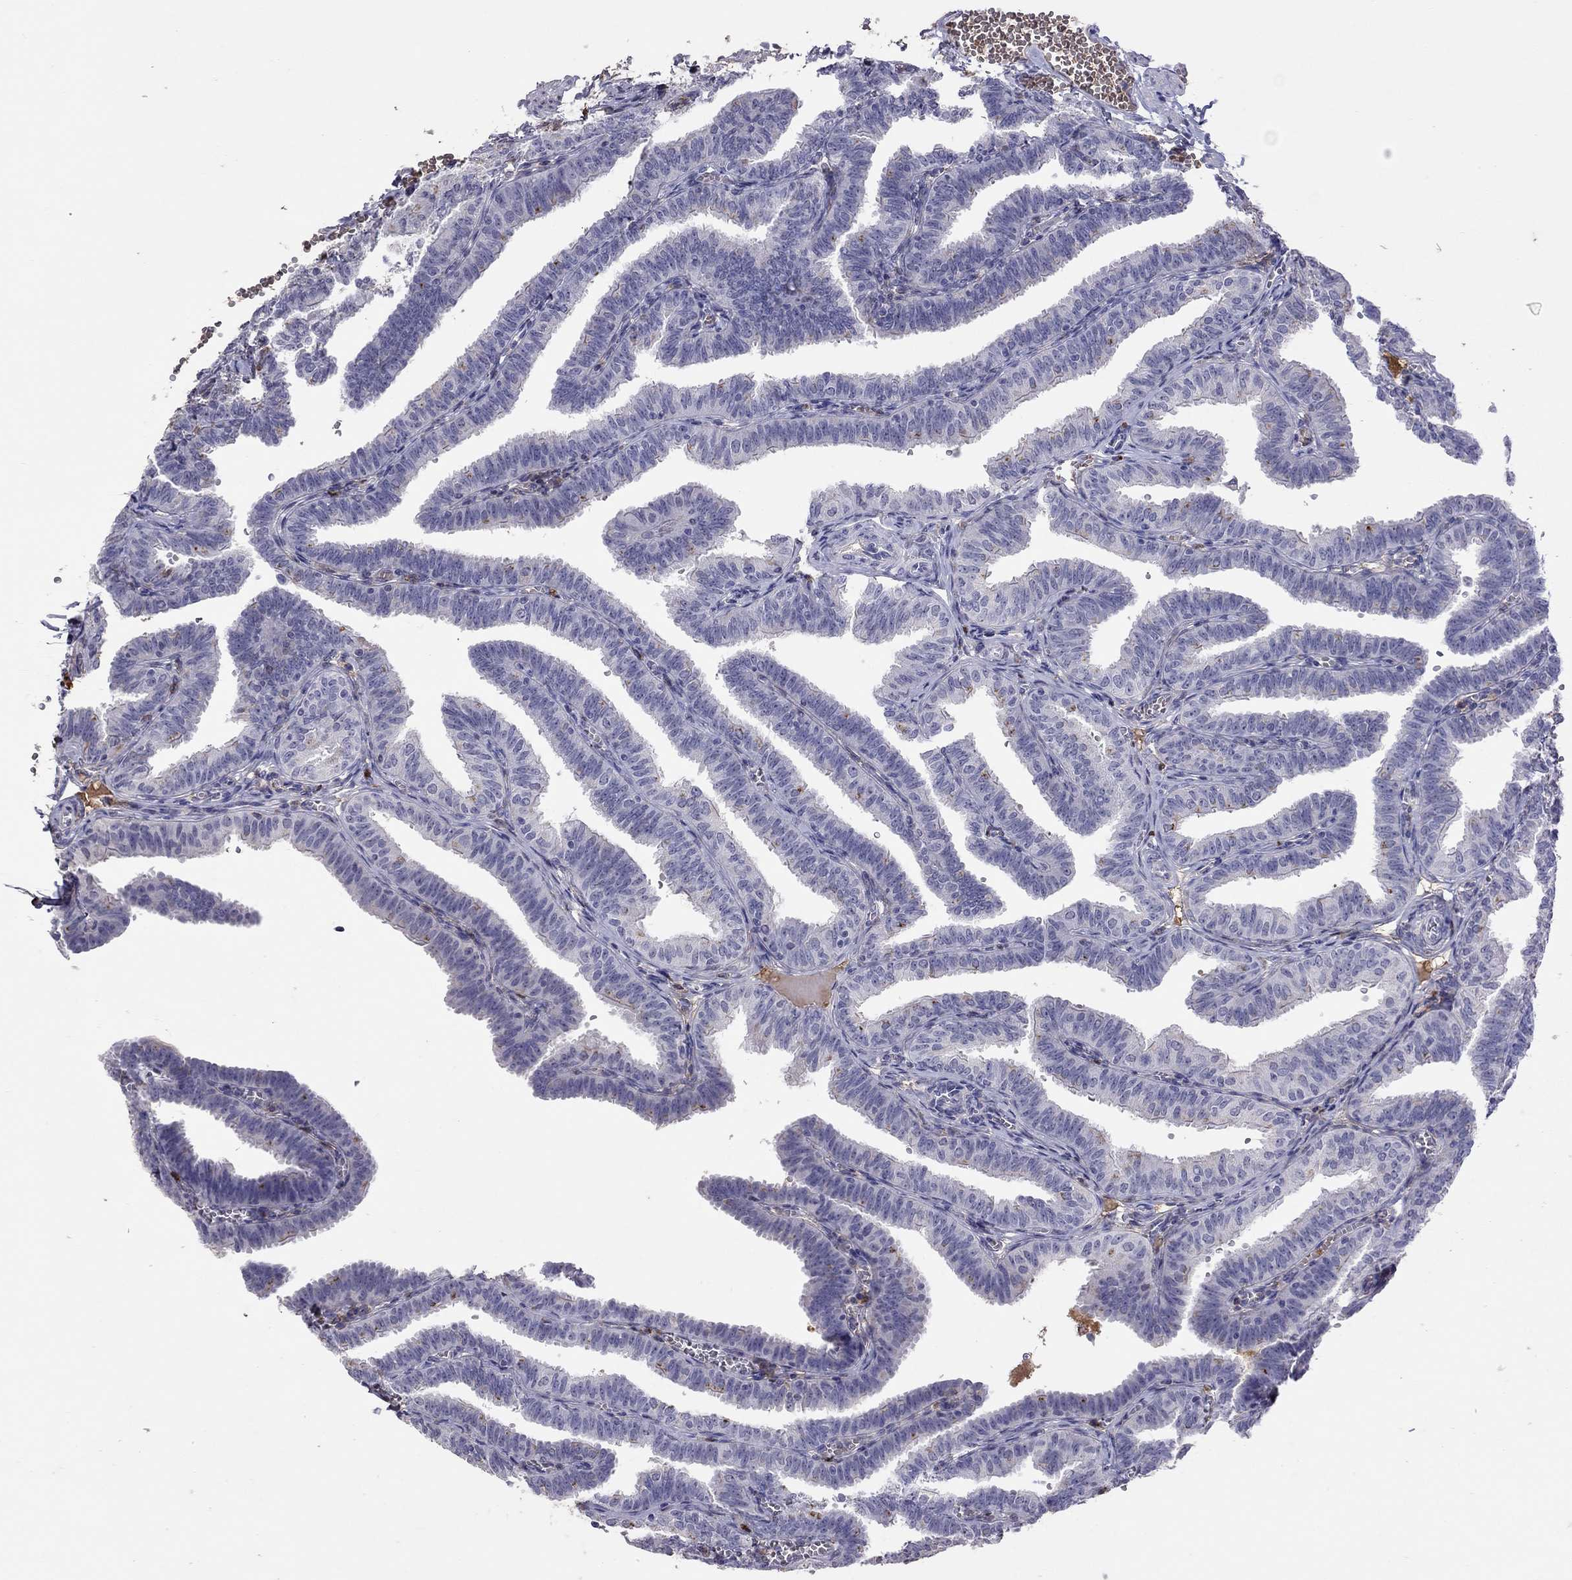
{"staining": {"intensity": "negative", "quantity": "none", "location": "none"}, "tissue": "fallopian tube", "cell_type": "Glandular cells", "image_type": "normal", "snomed": [{"axis": "morphology", "description": "Normal tissue, NOS"}, {"axis": "topography", "description": "Fallopian tube"}], "caption": "Glandular cells show no significant protein staining in normal fallopian tube.", "gene": "SERPINA3", "patient": {"sex": "female", "age": 25}}